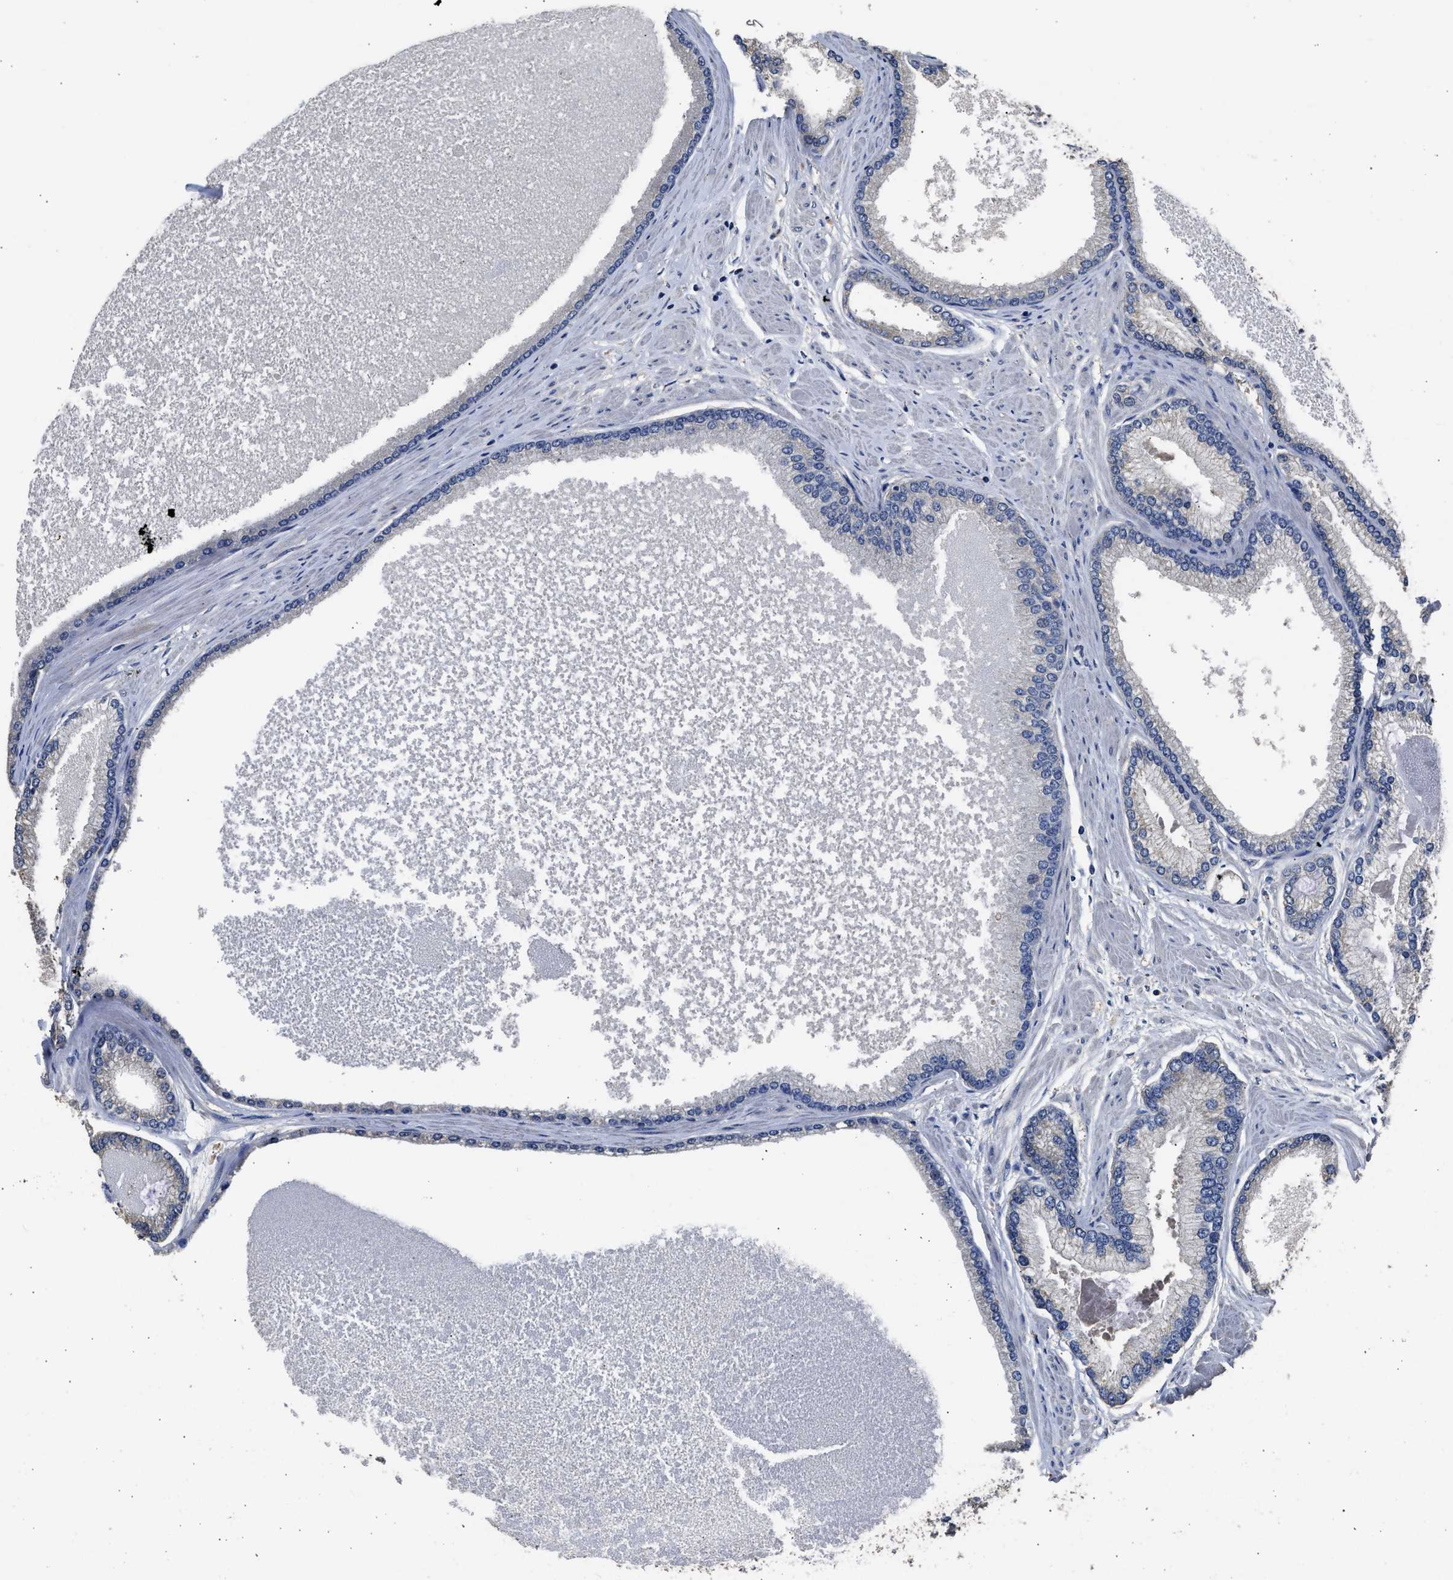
{"staining": {"intensity": "negative", "quantity": "none", "location": "none"}, "tissue": "prostate cancer", "cell_type": "Tumor cells", "image_type": "cancer", "snomed": [{"axis": "morphology", "description": "Adenocarcinoma, High grade"}, {"axis": "topography", "description": "Prostate"}], "caption": "Micrograph shows no significant protein staining in tumor cells of prostate cancer. (DAB IHC visualized using brightfield microscopy, high magnification).", "gene": "SPINT2", "patient": {"sex": "male", "age": 61}}